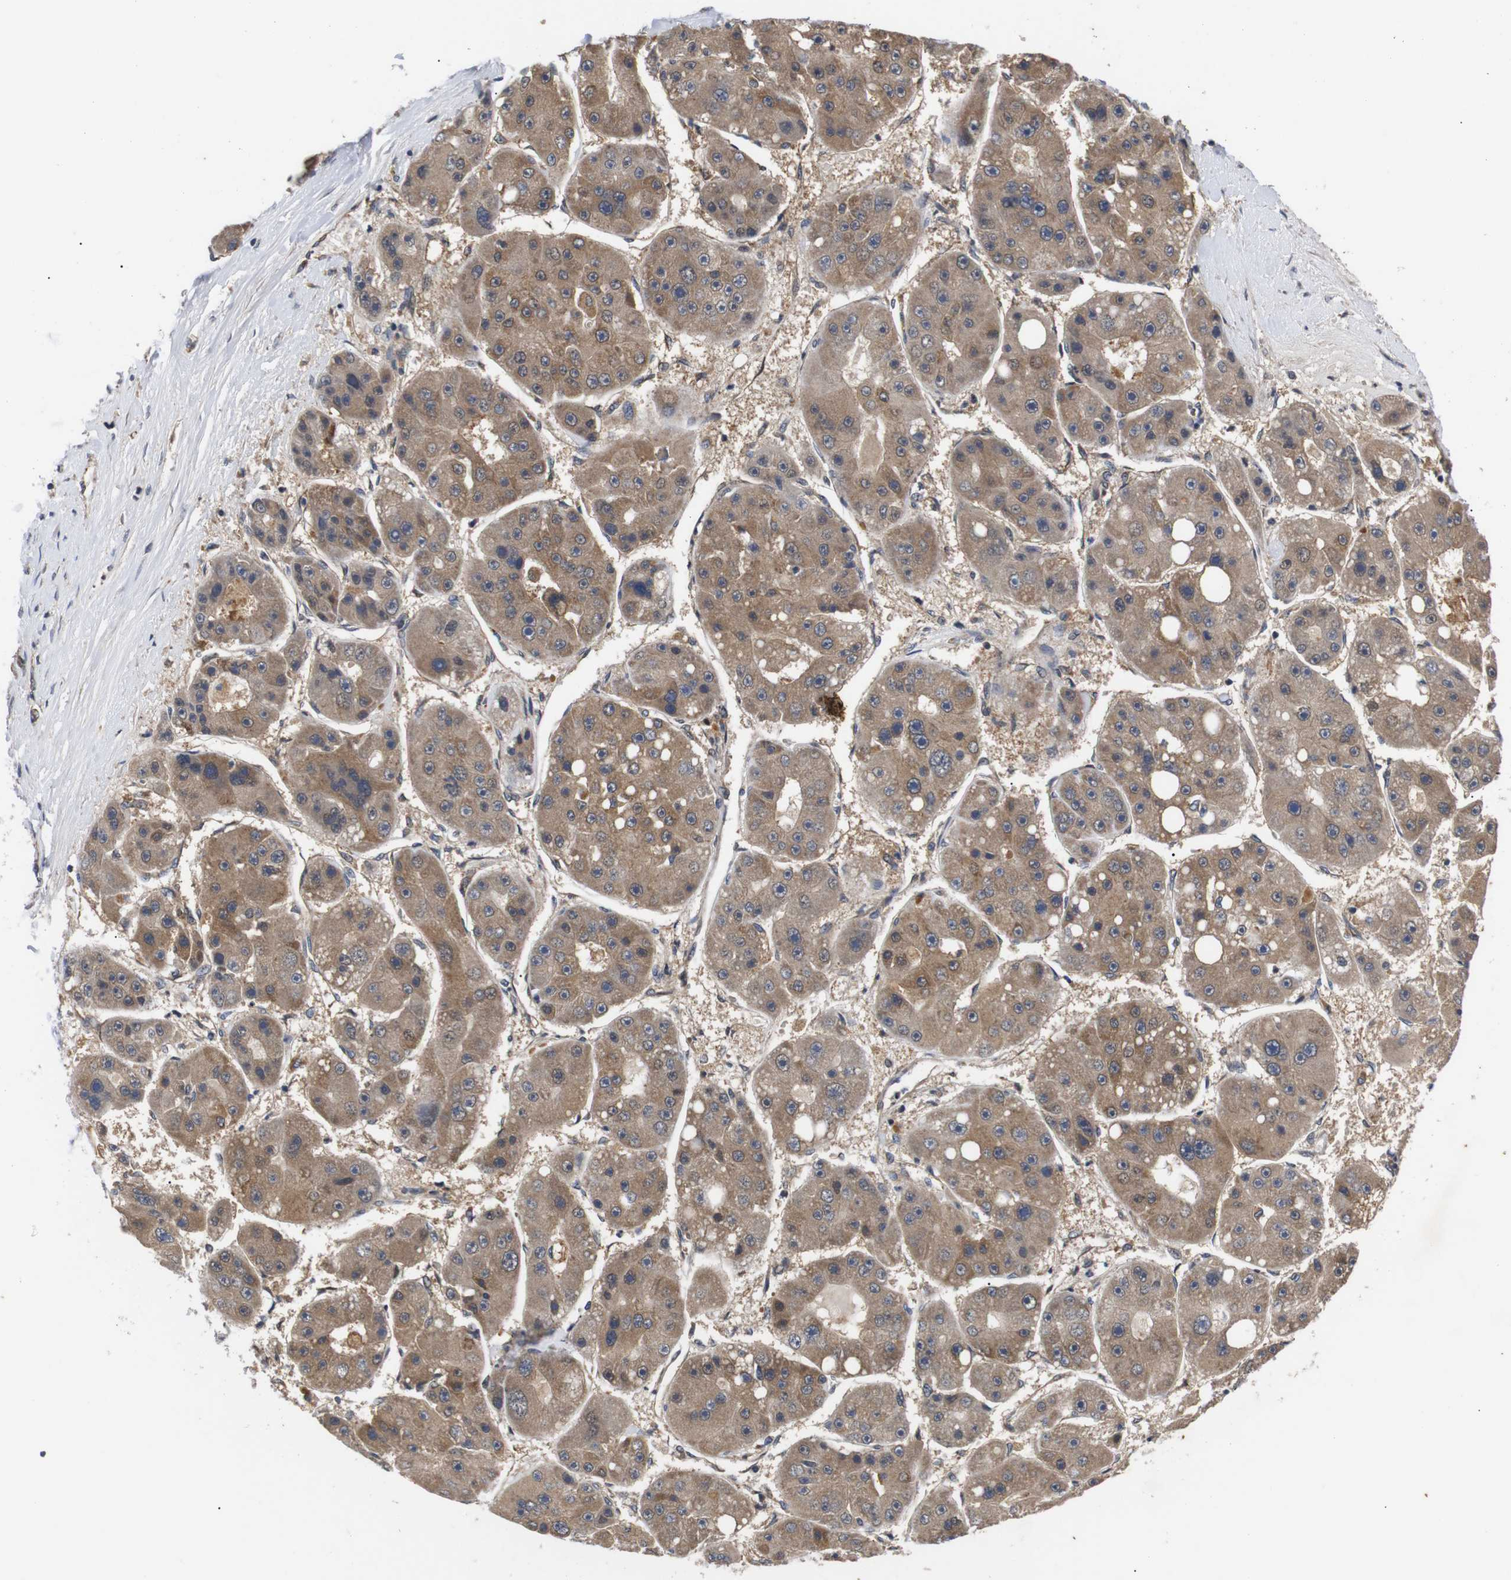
{"staining": {"intensity": "moderate", "quantity": ">75%", "location": "cytoplasmic/membranous"}, "tissue": "liver cancer", "cell_type": "Tumor cells", "image_type": "cancer", "snomed": [{"axis": "morphology", "description": "Carcinoma, Hepatocellular, NOS"}, {"axis": "topography", "description": "Liver"}], "caption": "Protein expression analysis of hepatocellular carcinoma (liver) displays moderate cytoplasmic/membranous staining in about >75% of tumor cells.", "gene": "RIPK1", "patient": {"sex": "female", "age": 61}}